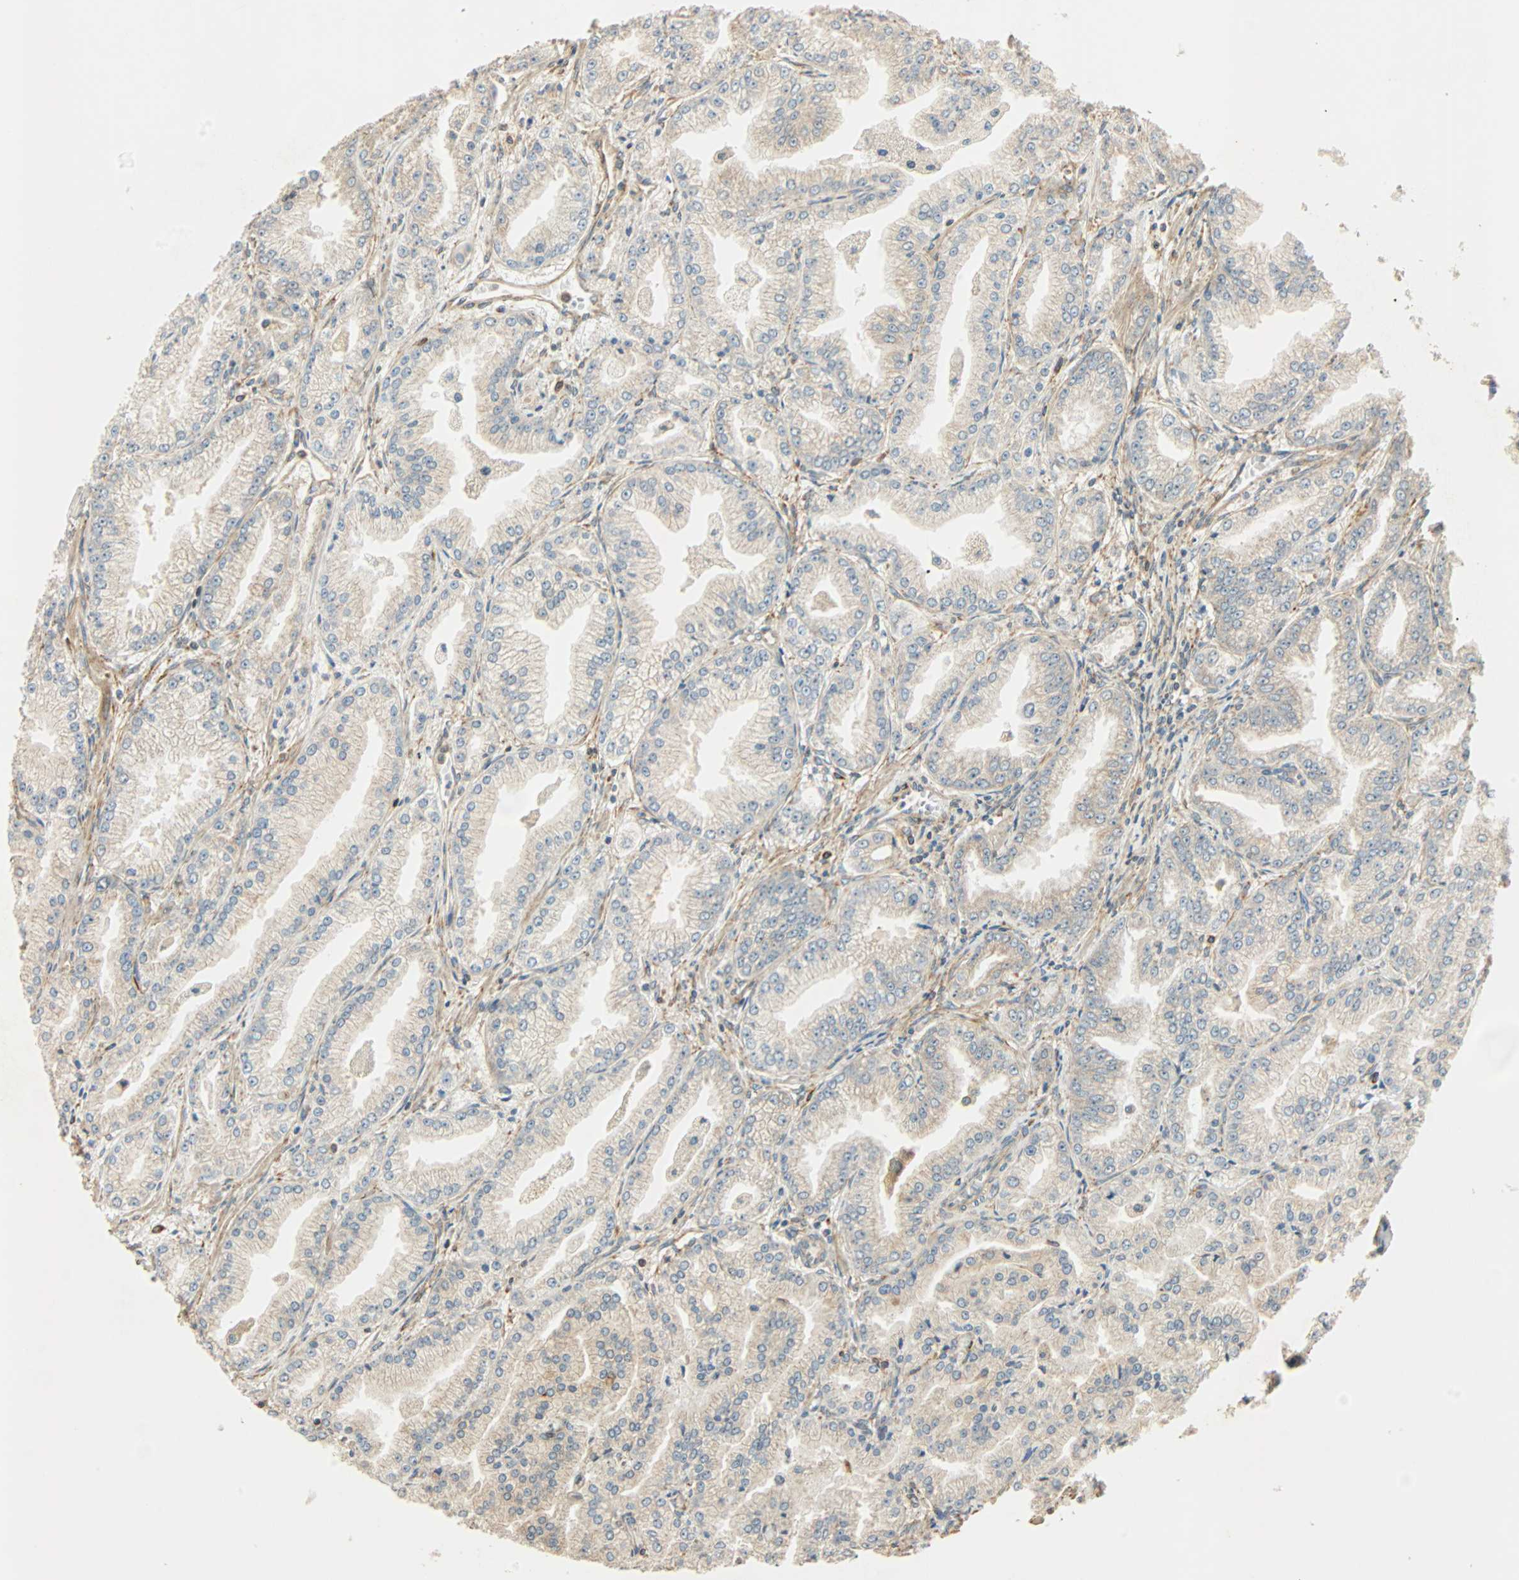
{"staining": {"intensity": "weak", "quantity": "25%-75%", "location": "cytoplasmic/membranous"}, "tissue": "prostate cancer", "cell_type": "Tumor cells", "image_type": "cancer", "snomed": [{"axis": "morphology", "description": "Adenocarcinoma, High grade"}, {"axis": "topography", "description": "Prostate"}], "caption": "Prostate cancer (high-grade adenocarcinoma) stained for a protein exhibits weak cytoplasmic/membranous positivity in tumor cells.", "gene": "PNPLA6", "patient": {"sex": "male", "age": 61}}